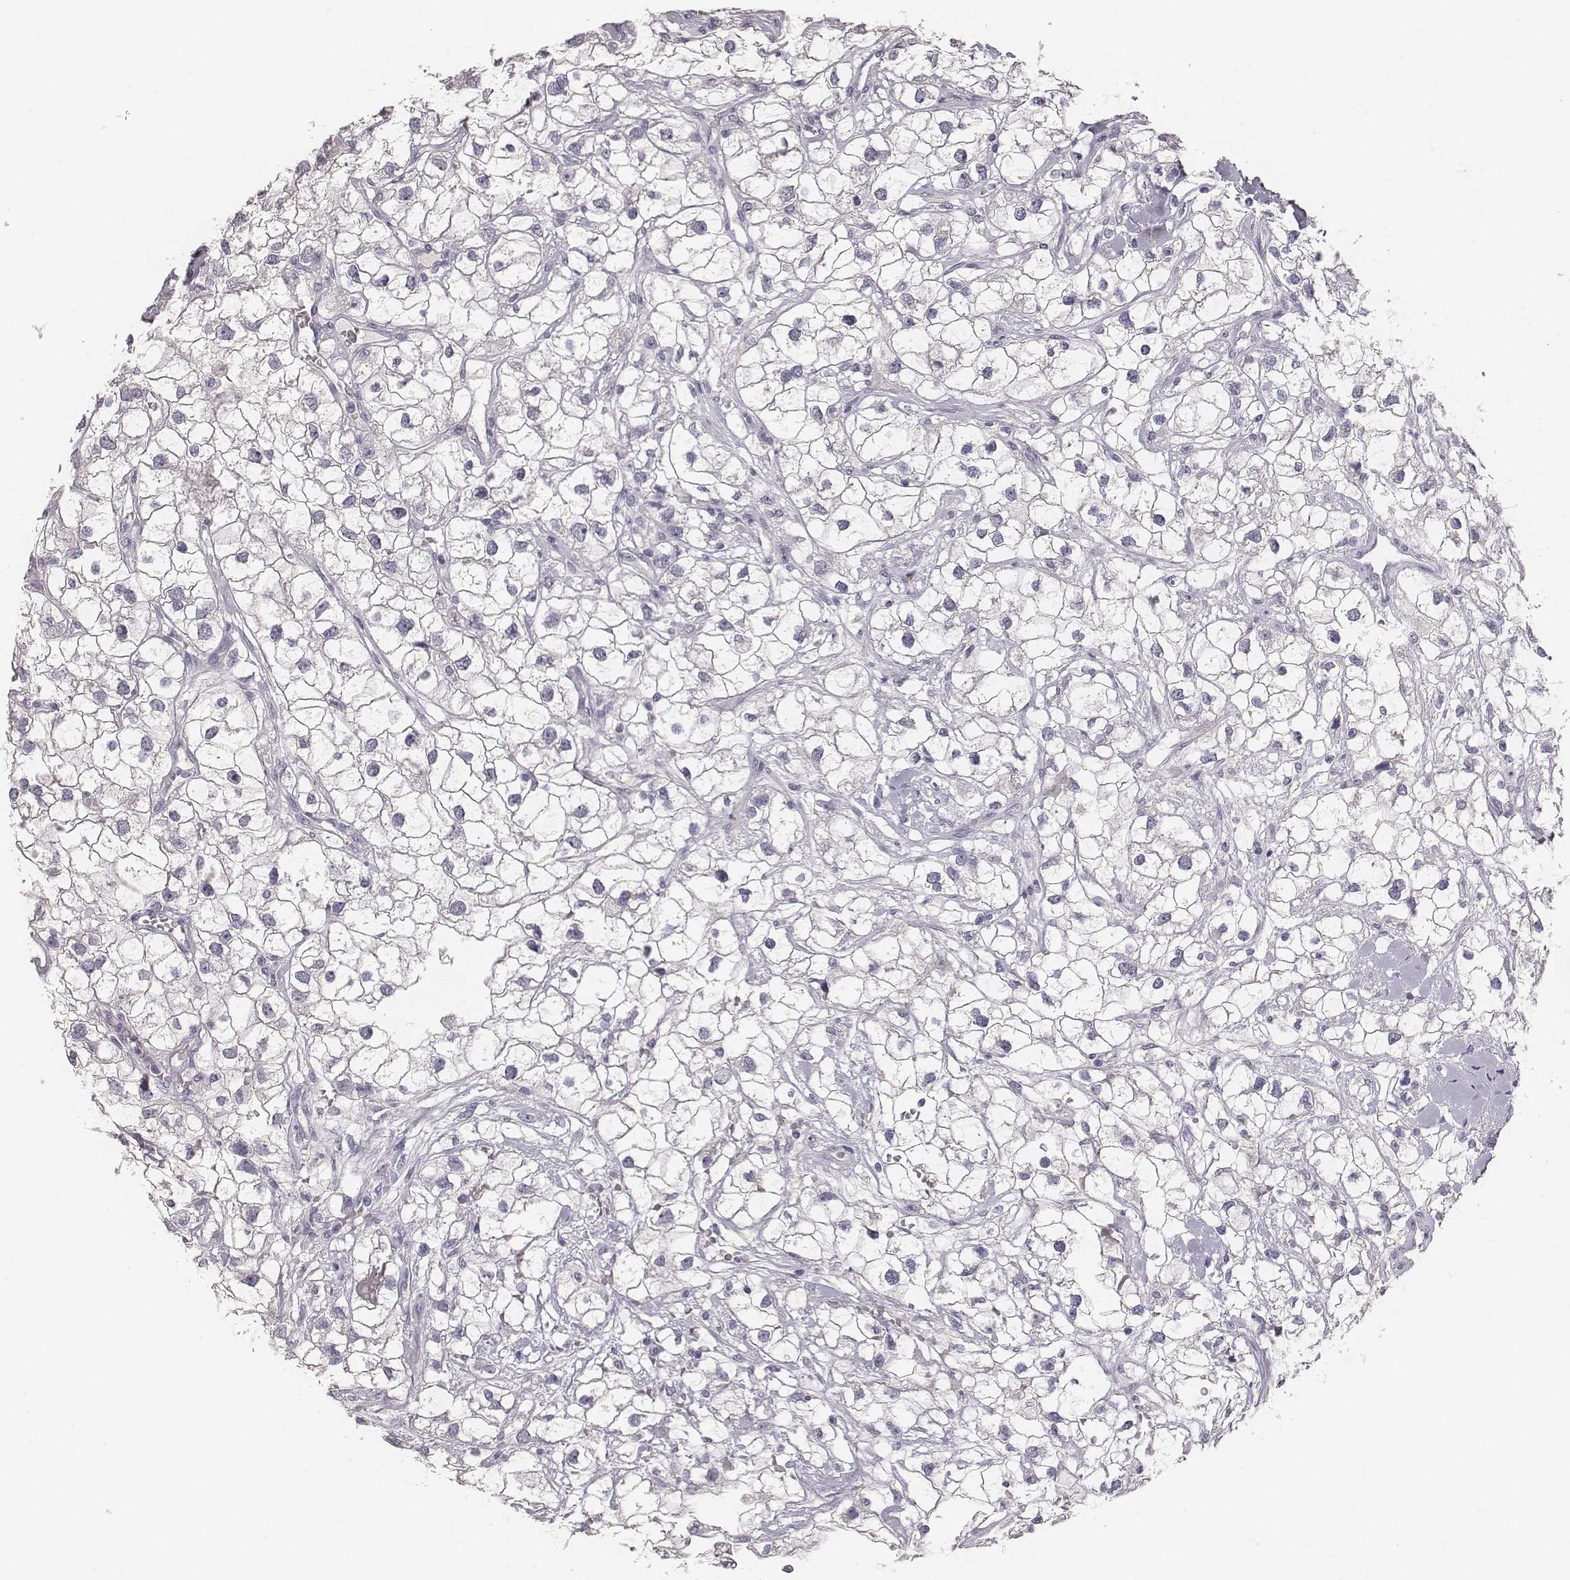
{"staining": {"intensity": "negative", "quantity": "none", "location": "none"}, "tissue": "renal cancer", "cell_type": "Tumor cells", "image_type": "cancer", "snomed": [{"axis": "morphology", "description": "Adenocarcinoma, NOS"}, {"axis": "topography", "description": "Kidney"}], "caption": "An immunohistochemistry (IHC) histopathology image of renal adenocarcinoma is shown. There is no staining in tumor cells of renal adenocarcinoma.", "gene": "MYH6", "patient": {"sex": "male", "age": 59}}